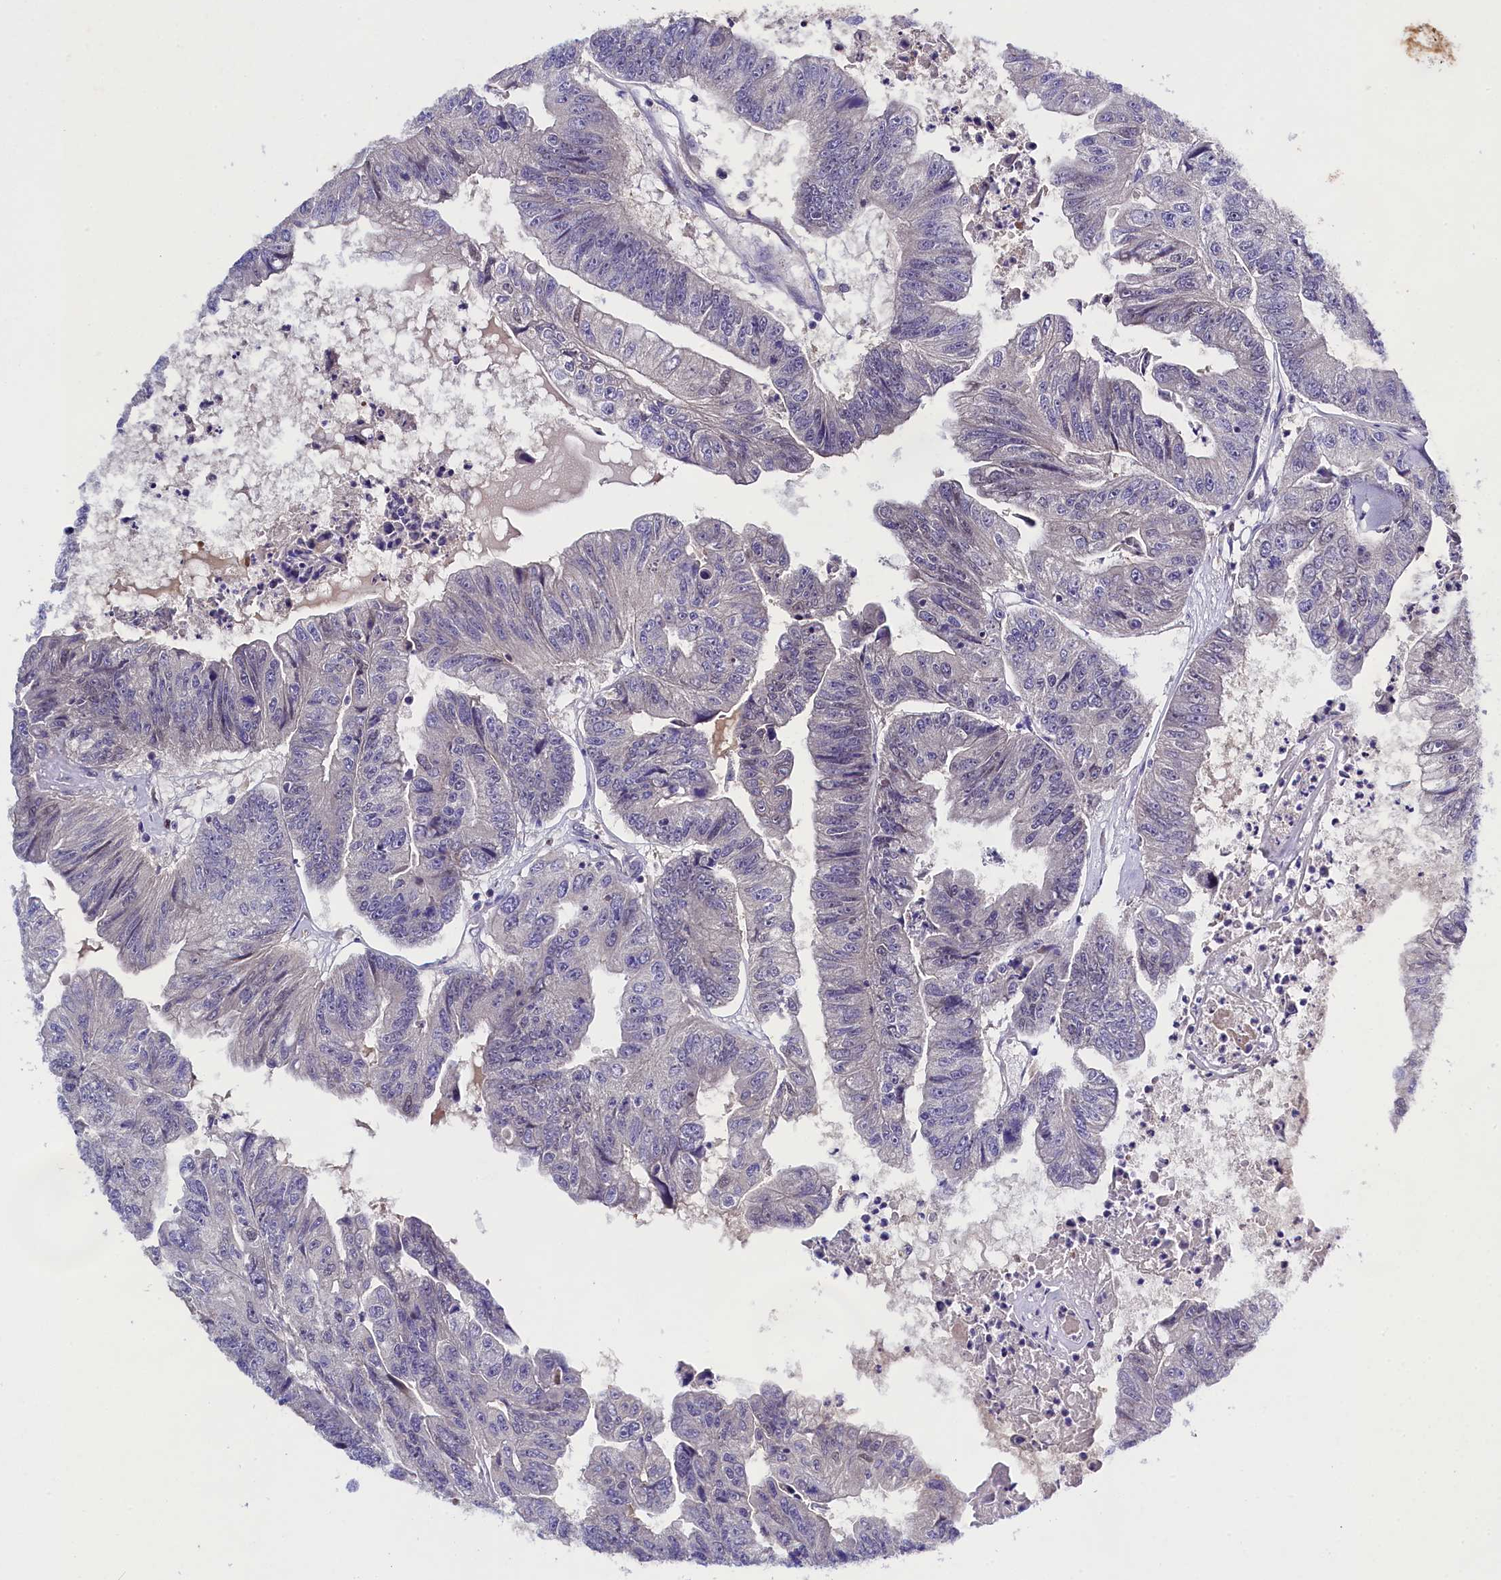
{"staining": {"intensity": "negative", "quantity": "none", "location": "none"}, "tissue": "colorectal cancer", "cell_type": "Tumor cells", "image_type": "cancer", "snomed": [{"axis": "morphology", "description": "Adenocarcinoma, NOS"}, {"axis": "topography", "description": "Colon"}], "caption": "High magnification brightfield microscopy of colorectal cancer stained with DAB (3,3'-diaminobenzidine) (brown) and counterstained with hematoxylin (blue): tumor cells show no significant expression.", "gene": "SP4", "patient": {"sex": "female", "age": 67}}